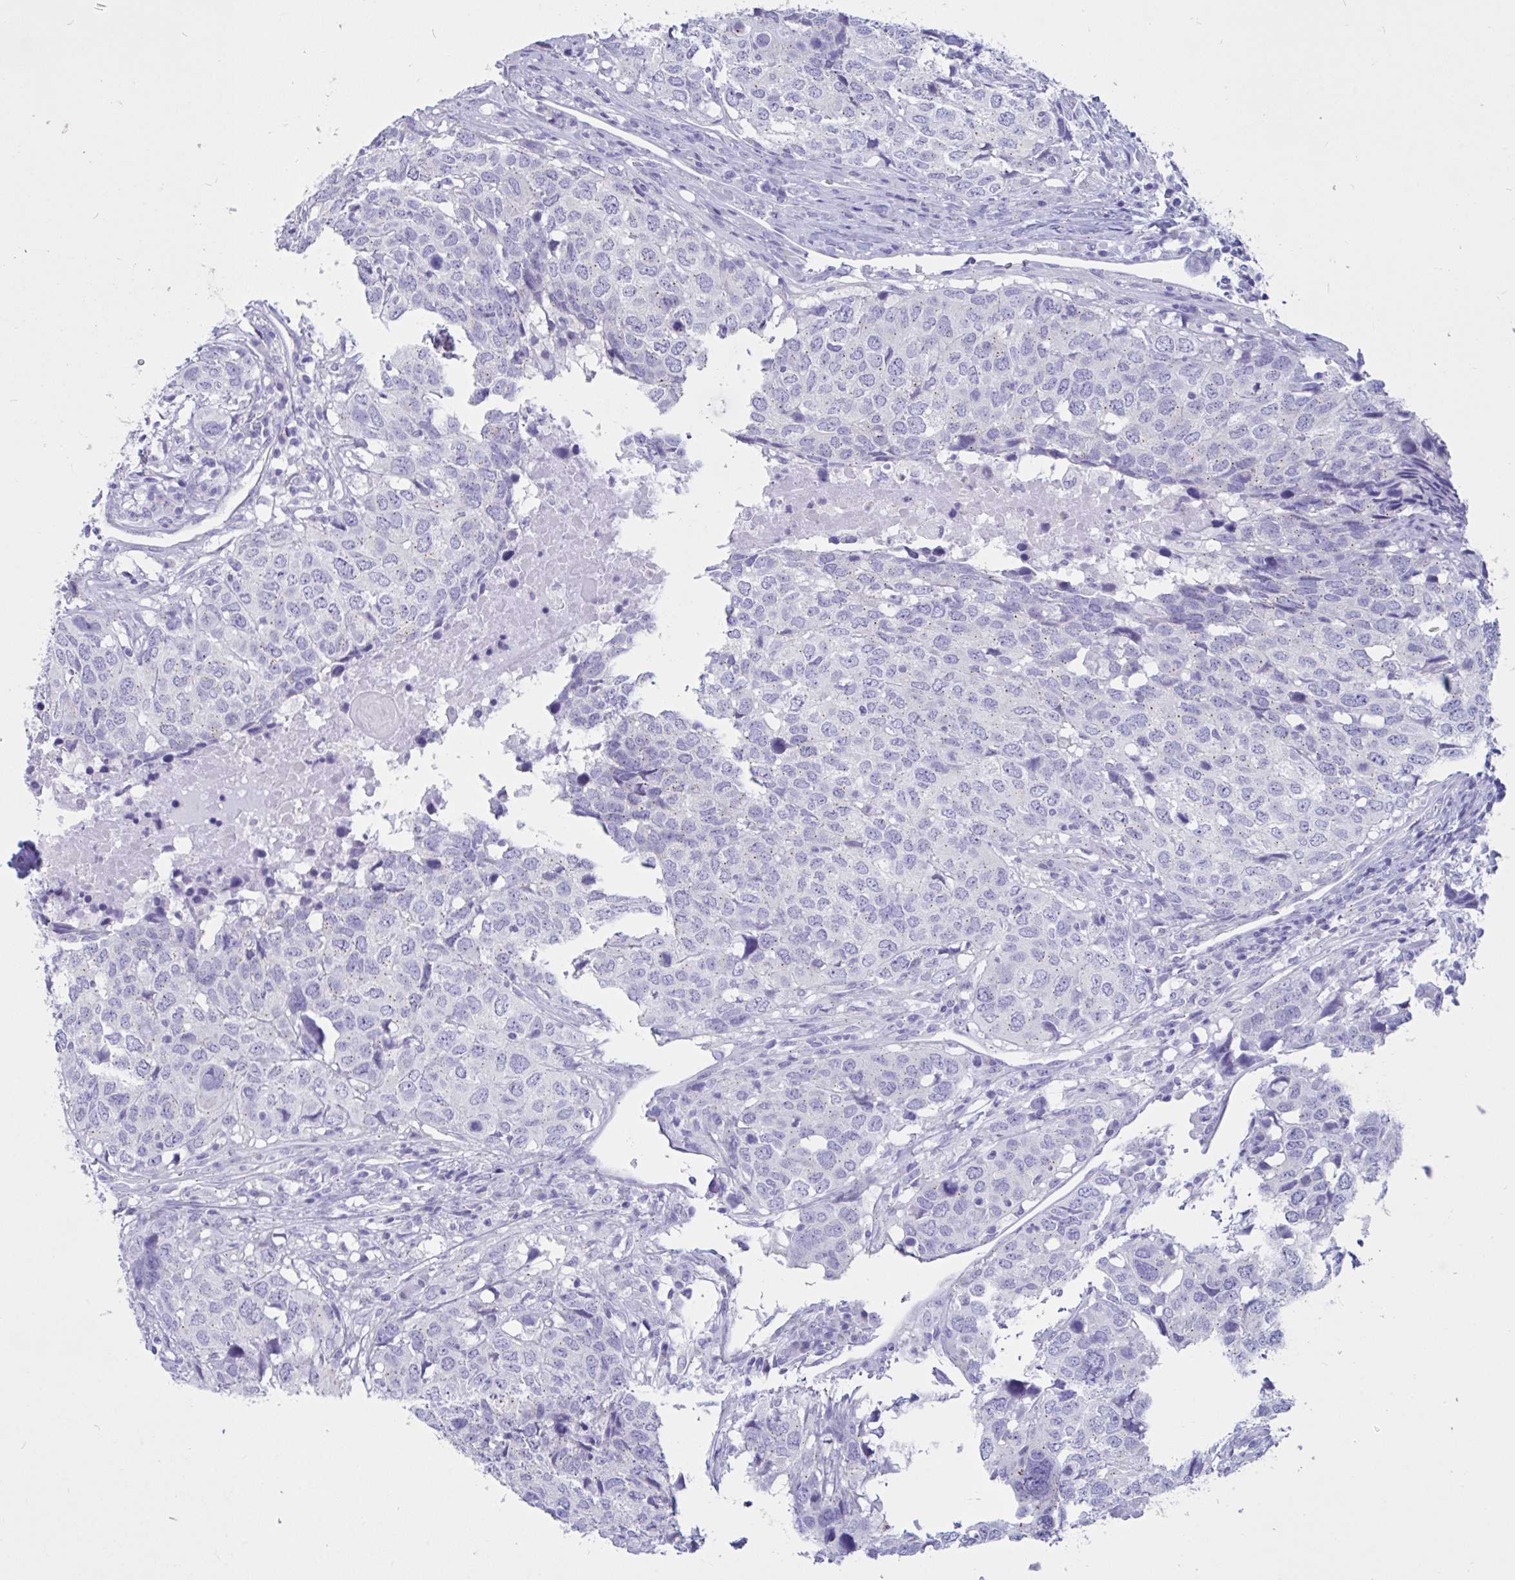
{"staining": {"intensity": "weak", "quantity": "<25%", "location": "cytoplasmic/membranous"}, "tissue": "head and neck cancer", "cell_type": "Tumor cells", "image_type": "cancer", "snomed": [{"axis": "morphology", "description": "Normal tissue, NOS"}, {"axis": "morphology", "description": "Squamous cell carcinoma, NOS"}, {"axis": "topography", "description": "Skeletal muscle"}, {"axis": "topography", "description": "Vascular tissue"}, {"axis": "topography", "description": "Peripheral nerve tissue"}, {"axis": "topography", "description": "Head-Neck"}], "caption": "Immunohistochemistry histopathology image of head and neck squamous cell carcinoma stained for a protein (brown), which demonstrates no staining in tumor cells.", "gene": "RNASE3", "patient": {"sex": "male", "age": 66}}